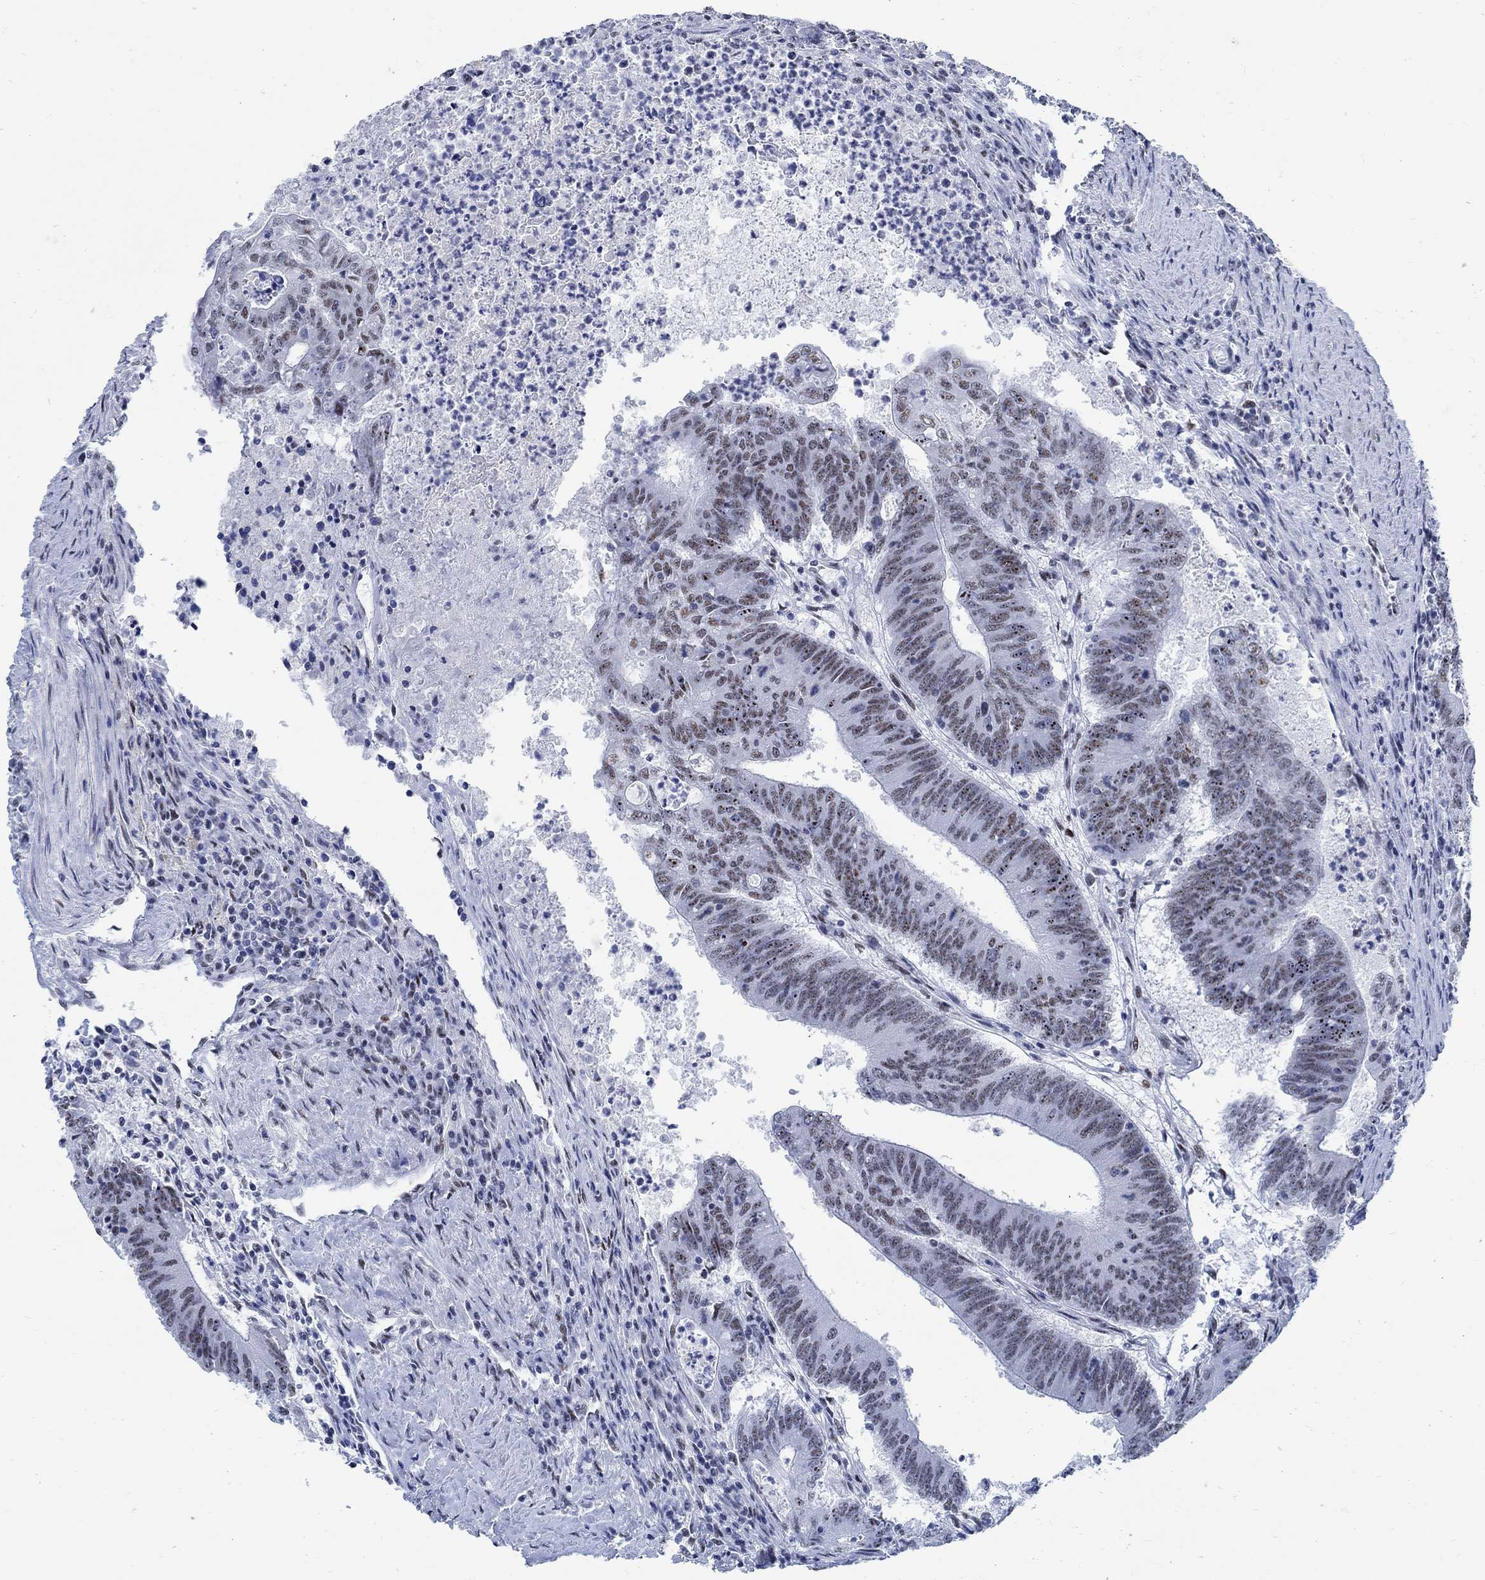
{"staining": {"intensity": "weak", "quantity": "25%-75%", "location": "nuclear"}, "tissue": "colorectal cancer", "cell_type": "Tumor cells", "image_type": "cancer", "snomed": [{"axis": "morphology", "description": "Adenocarcinoma, NOS"}, {"axis": "topography", "description": "Colon"}], "caption": "IHC histopathology image of neoplastic tissue: human colorectal cancer (adenocarcinoma) stained using immunohistochemistry shows low levels of weak protein expression localized specifically in the nuclear of tumor cells, appearing as a nuclear brown color.", "gene": "DLK1", "patient": {"sex": "female", "age": 70}}